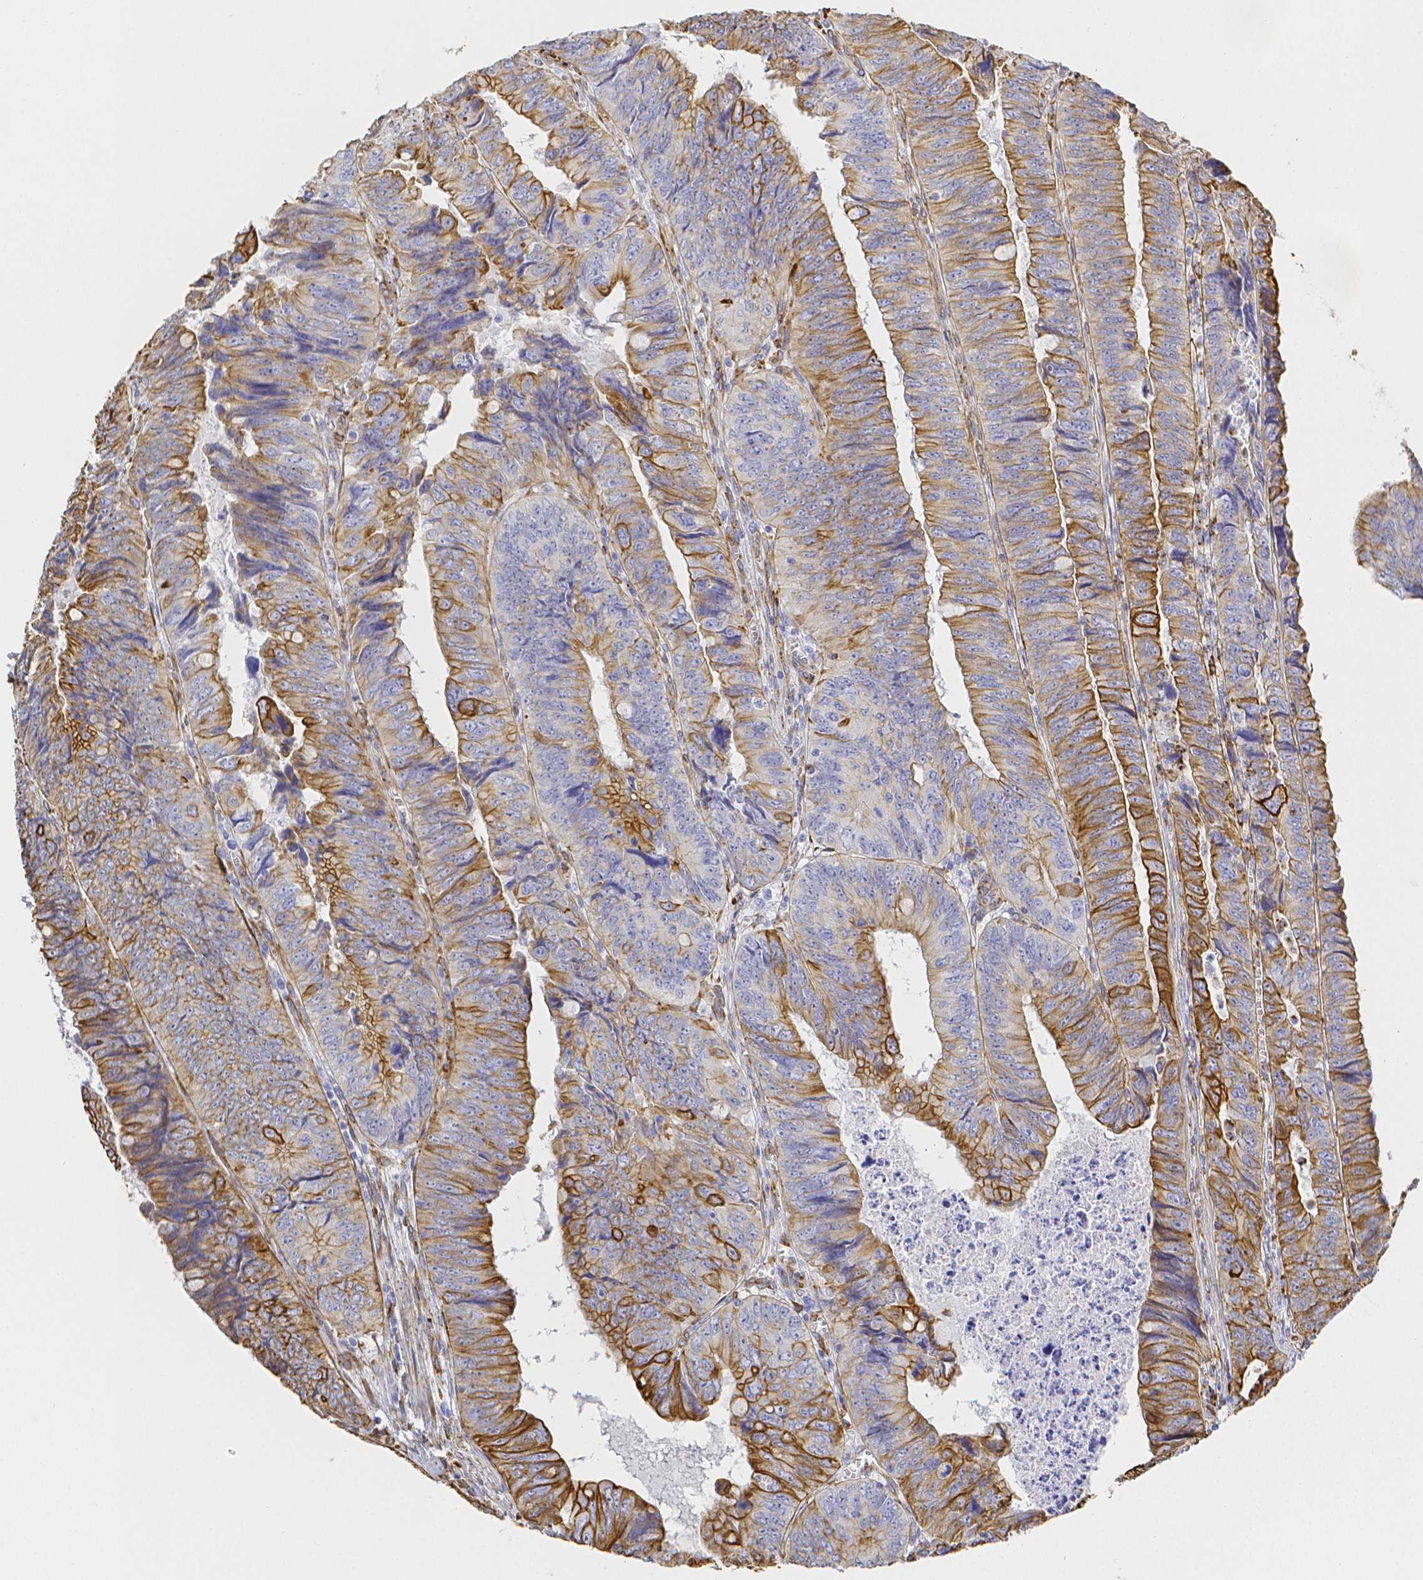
{"staining": {"intensity": "moderate", "quantity": "25%-75%", "location": "cytoplasmic/membranous"}, "tissue": "colorectal cancer", "cell_type": "Tumor cells", "image_type": "cancer", "snomed": [{"axis": "morphology", "description": "Adenocarcinoma, NOS"}, {"axis": "topography", "description": "Colon"}], "caption": "Immunohistochemistry (IHC) histopathology image of neoplastic tissue: human colorectal adenocarcinoma stained using immunohistochemistry shows medium levels of moderate protein expression localized specifically in the cytoplasmic/membranous of tumor cells, appearing as a cytoplasmic/membranous brown color.", "gene": "SMURF1", "patient": {"sex": "female", "age": 84}}